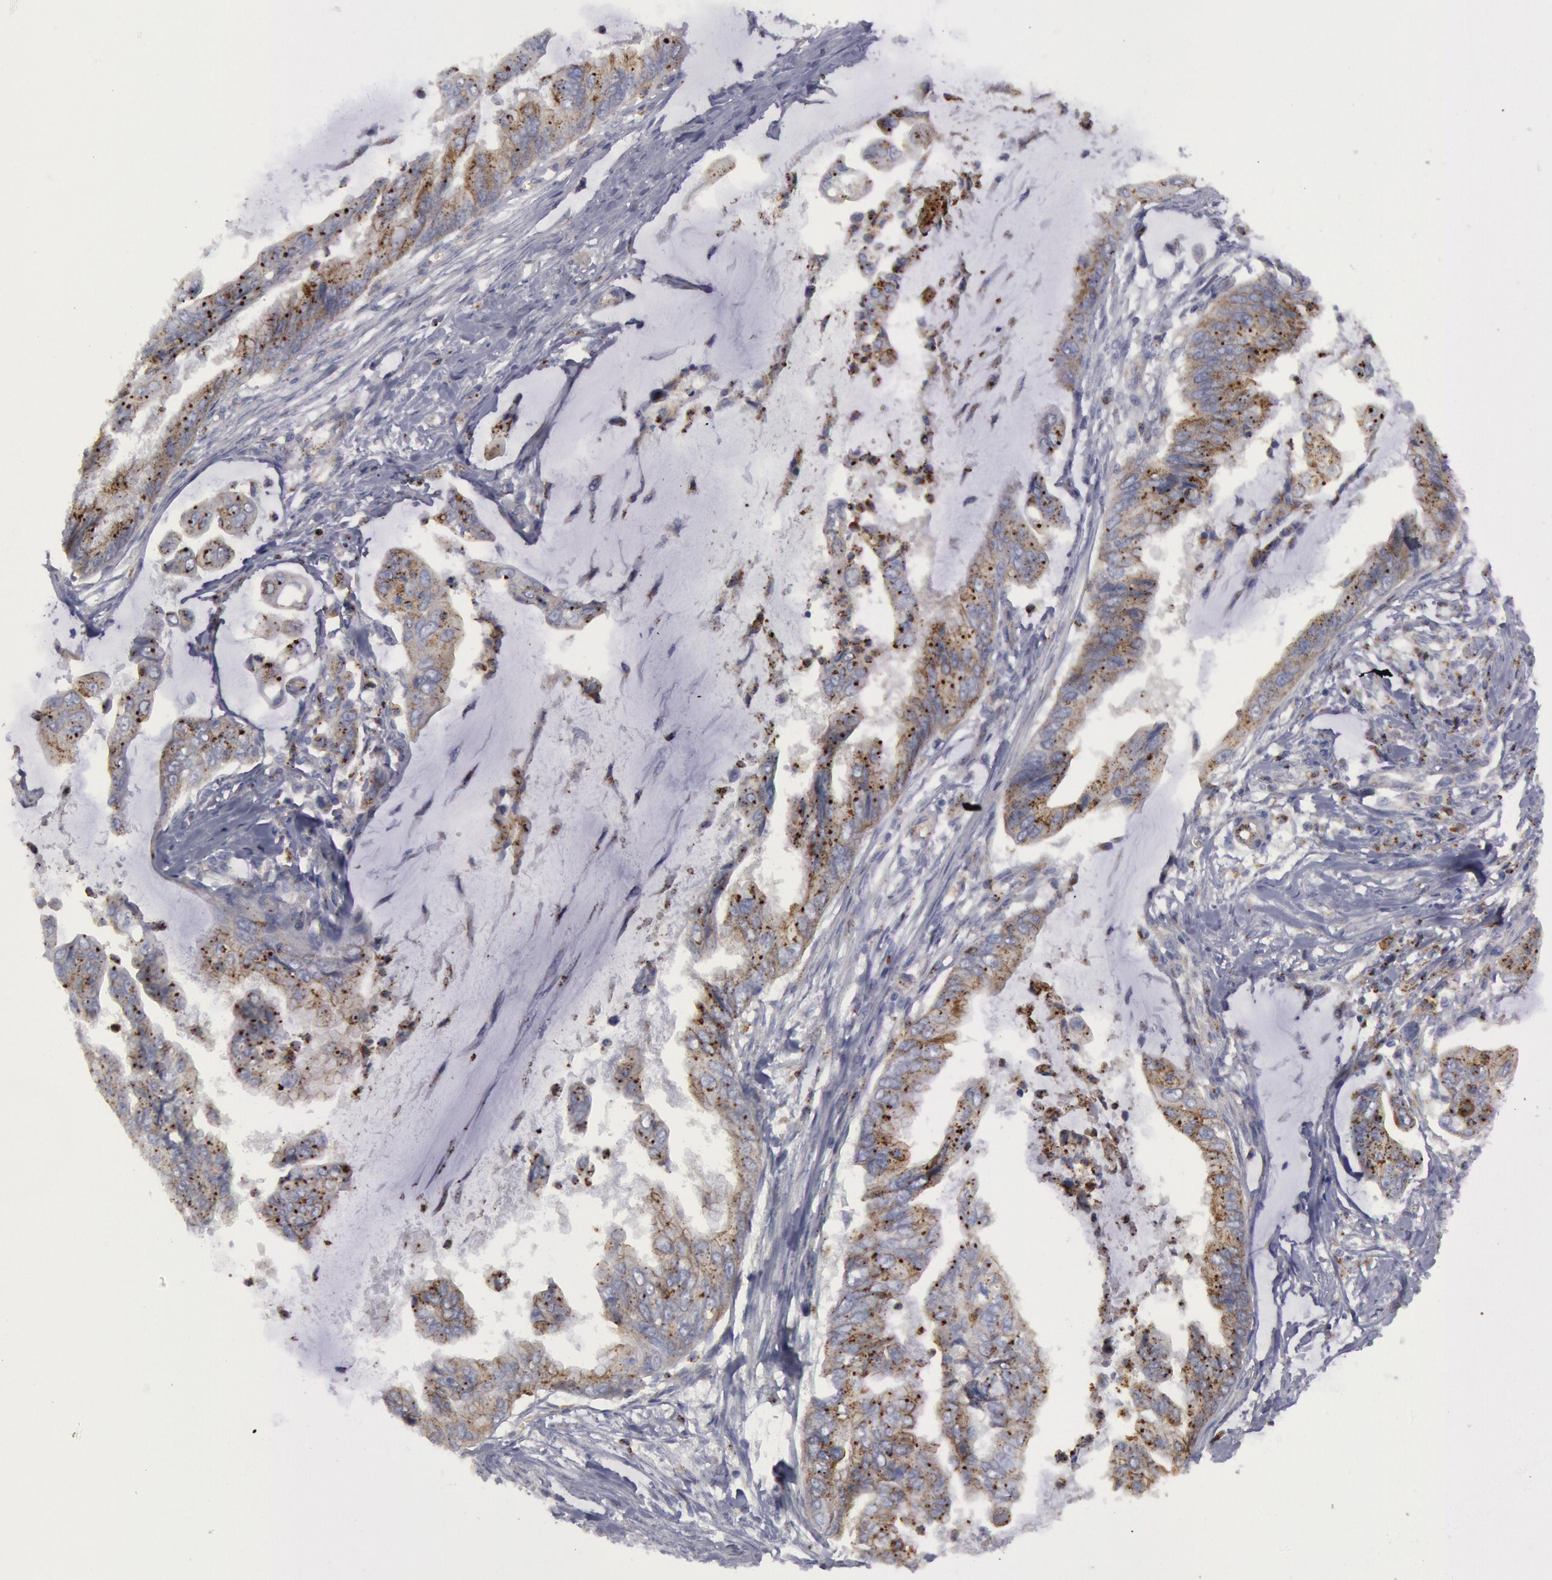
{"staining": {"intensity": "weak", "quantity": "25%-75%", "location": "cytoplasmic/membranous"}, "tissue": "stomach cancer", "cell_type": "Tumor cells", "image_type": "cancer", "snomed": [{"axis": "morphology", "description": "Adenocarcinoma, NOS"}, {"axis": "topography", "description": "Stomach, upper"}], "caption": "A photomicrograph of human stomach adenocarcinoma stained for a protein shows weak cytoplasmic/membranous brown staining in tumor cells.", "gene": "FLOT1", "patient": {"sex": "male", "age": 80}}